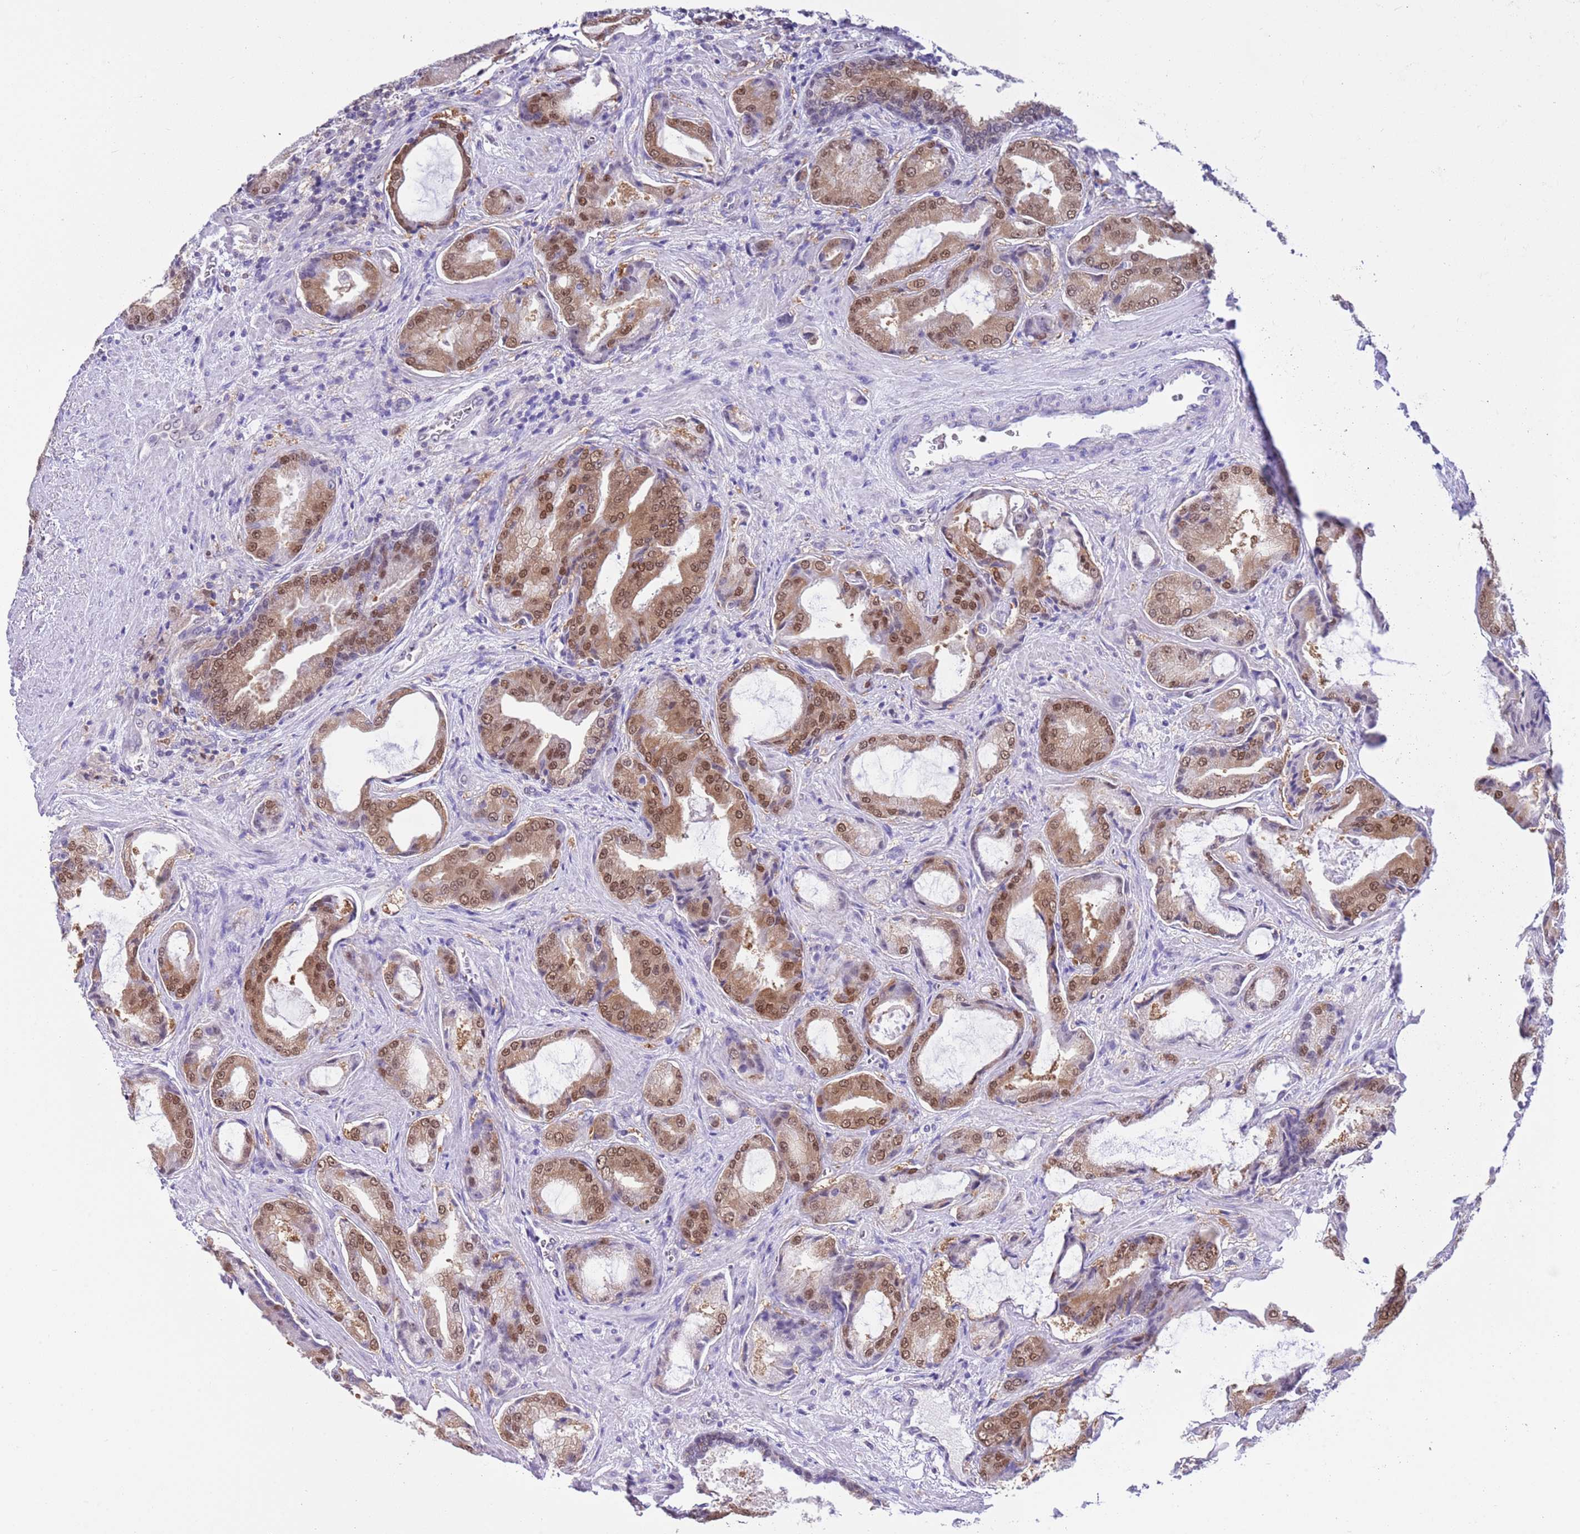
{"staining": {"intensity": "moderate", "quantity": ">75%", "location": "cytoplasmic/membranous,nuclear"}, "tissue": "prostate cancer", "cell_type": "Tumor cells", "image_type": "cancer", "snomed": [{"axis": "morphology", "description": "Adenocarcinoma, High grade"}, {"axis": "topography", "description": "Prostate"}], "caption": "The micrograph reveals immunohistochemical staining of prostate high-grade adenocarcinoma. There is moderate cytoplasmic/membranous and nuclear expression is seen in about >75% of tumor cells.", "gene": "DDI2", "patient": {"sex": "male", "age": 68}}